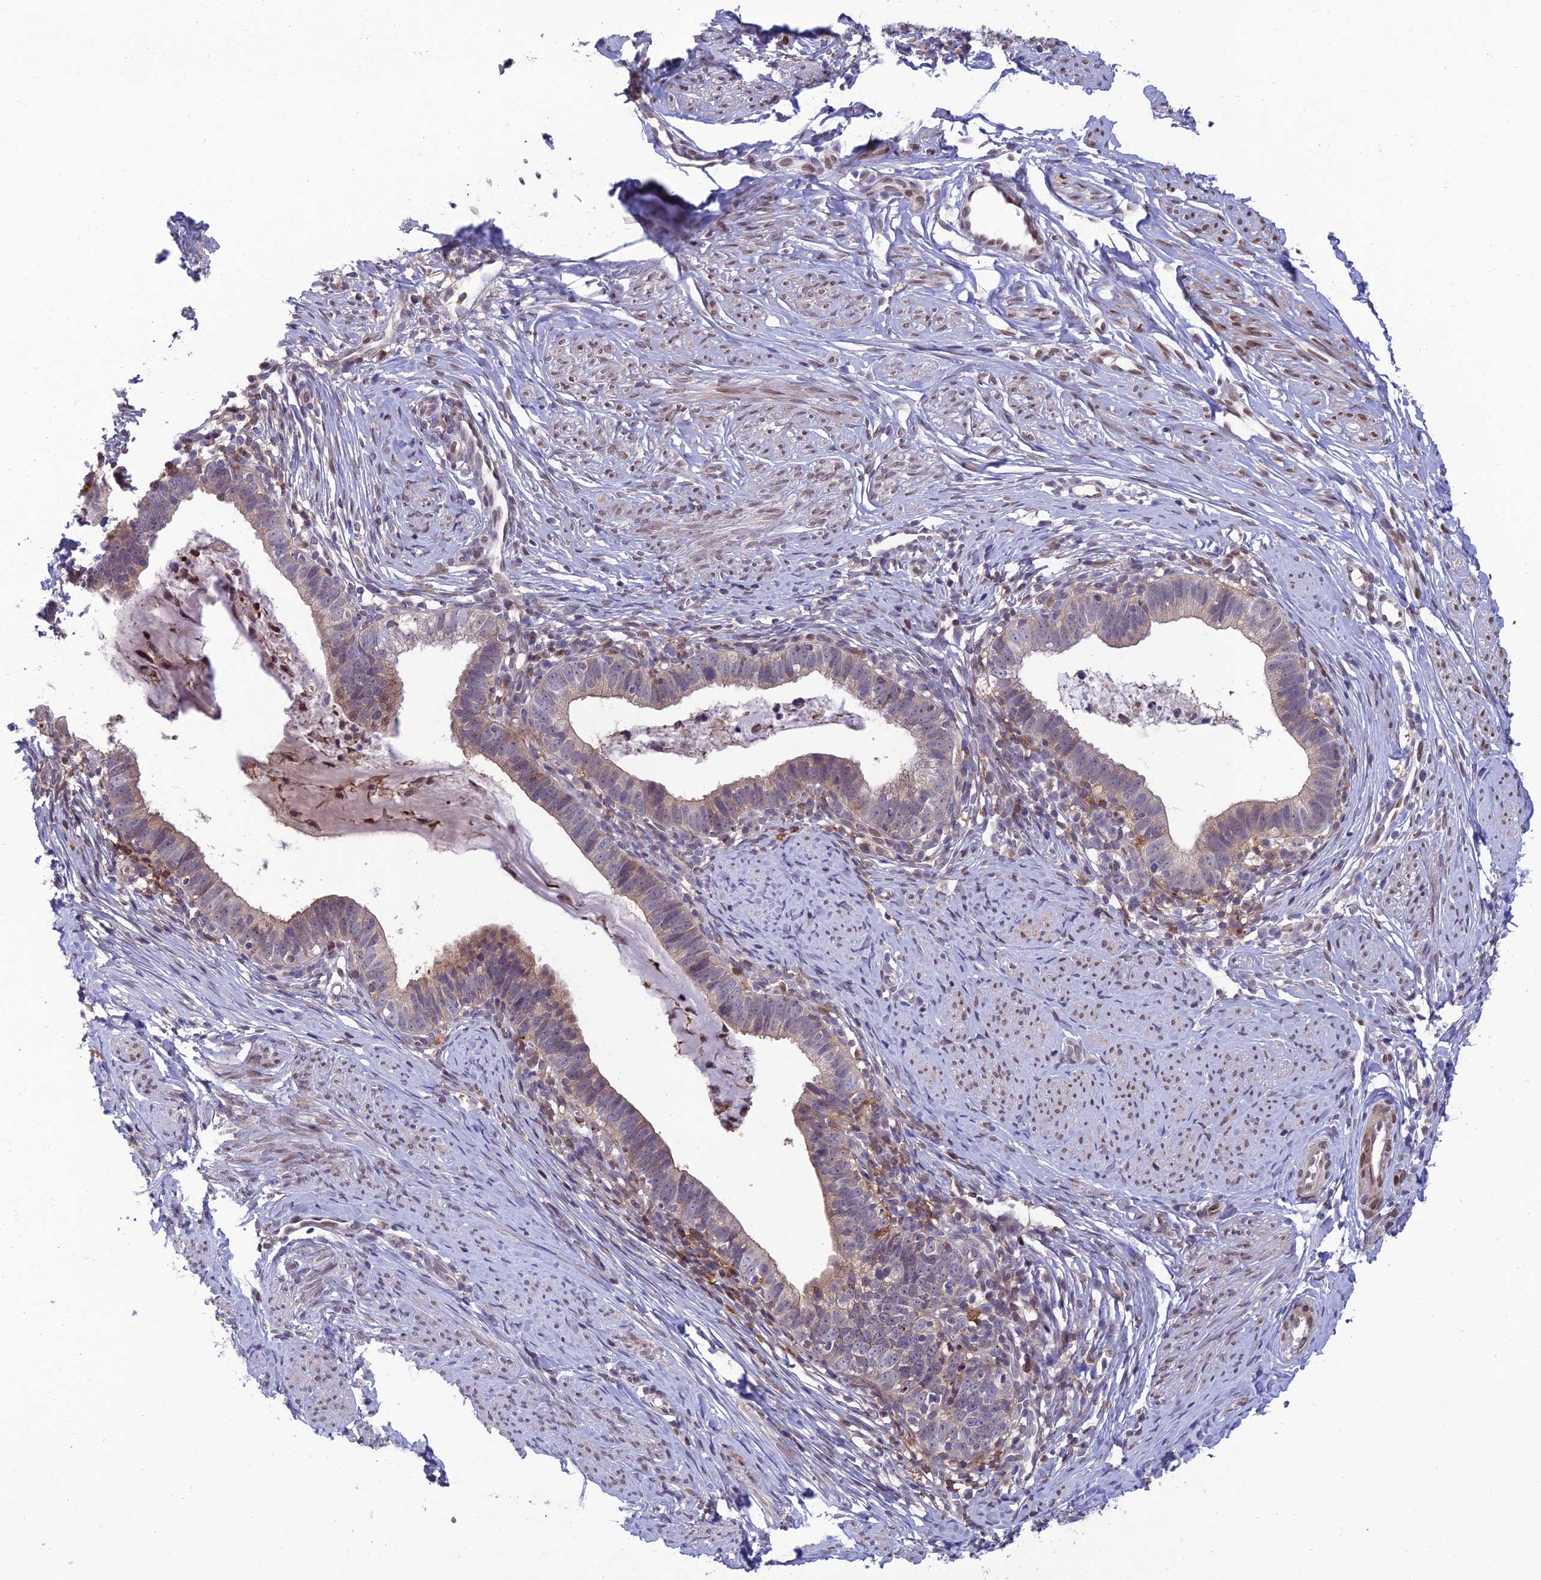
{"staining": {"intensity": "weak", "quantity": "<25%", "location": "cytoplasmic/membranous"}, "tissue": "cervical cancer", "cell_type": "Tumor cells", "image_type": "cancer", "snomed": [{"axis": "morphology", "description": "Adenocarcinoma, NOS"}, {"axis": "topography", "description": "Cervix"}], "caption": "Immunohistochemistry (IHC) micrograph of neoplastic tissue: adenocarcinoma (cervical) stained with DAB (3,3'-diaminobenzidine) exhibits no significant protein staining in tumor cells. Nuclei are stained in blue.", "gene": "FAM76A", "patient": {"sex": "female", "age": 36}}